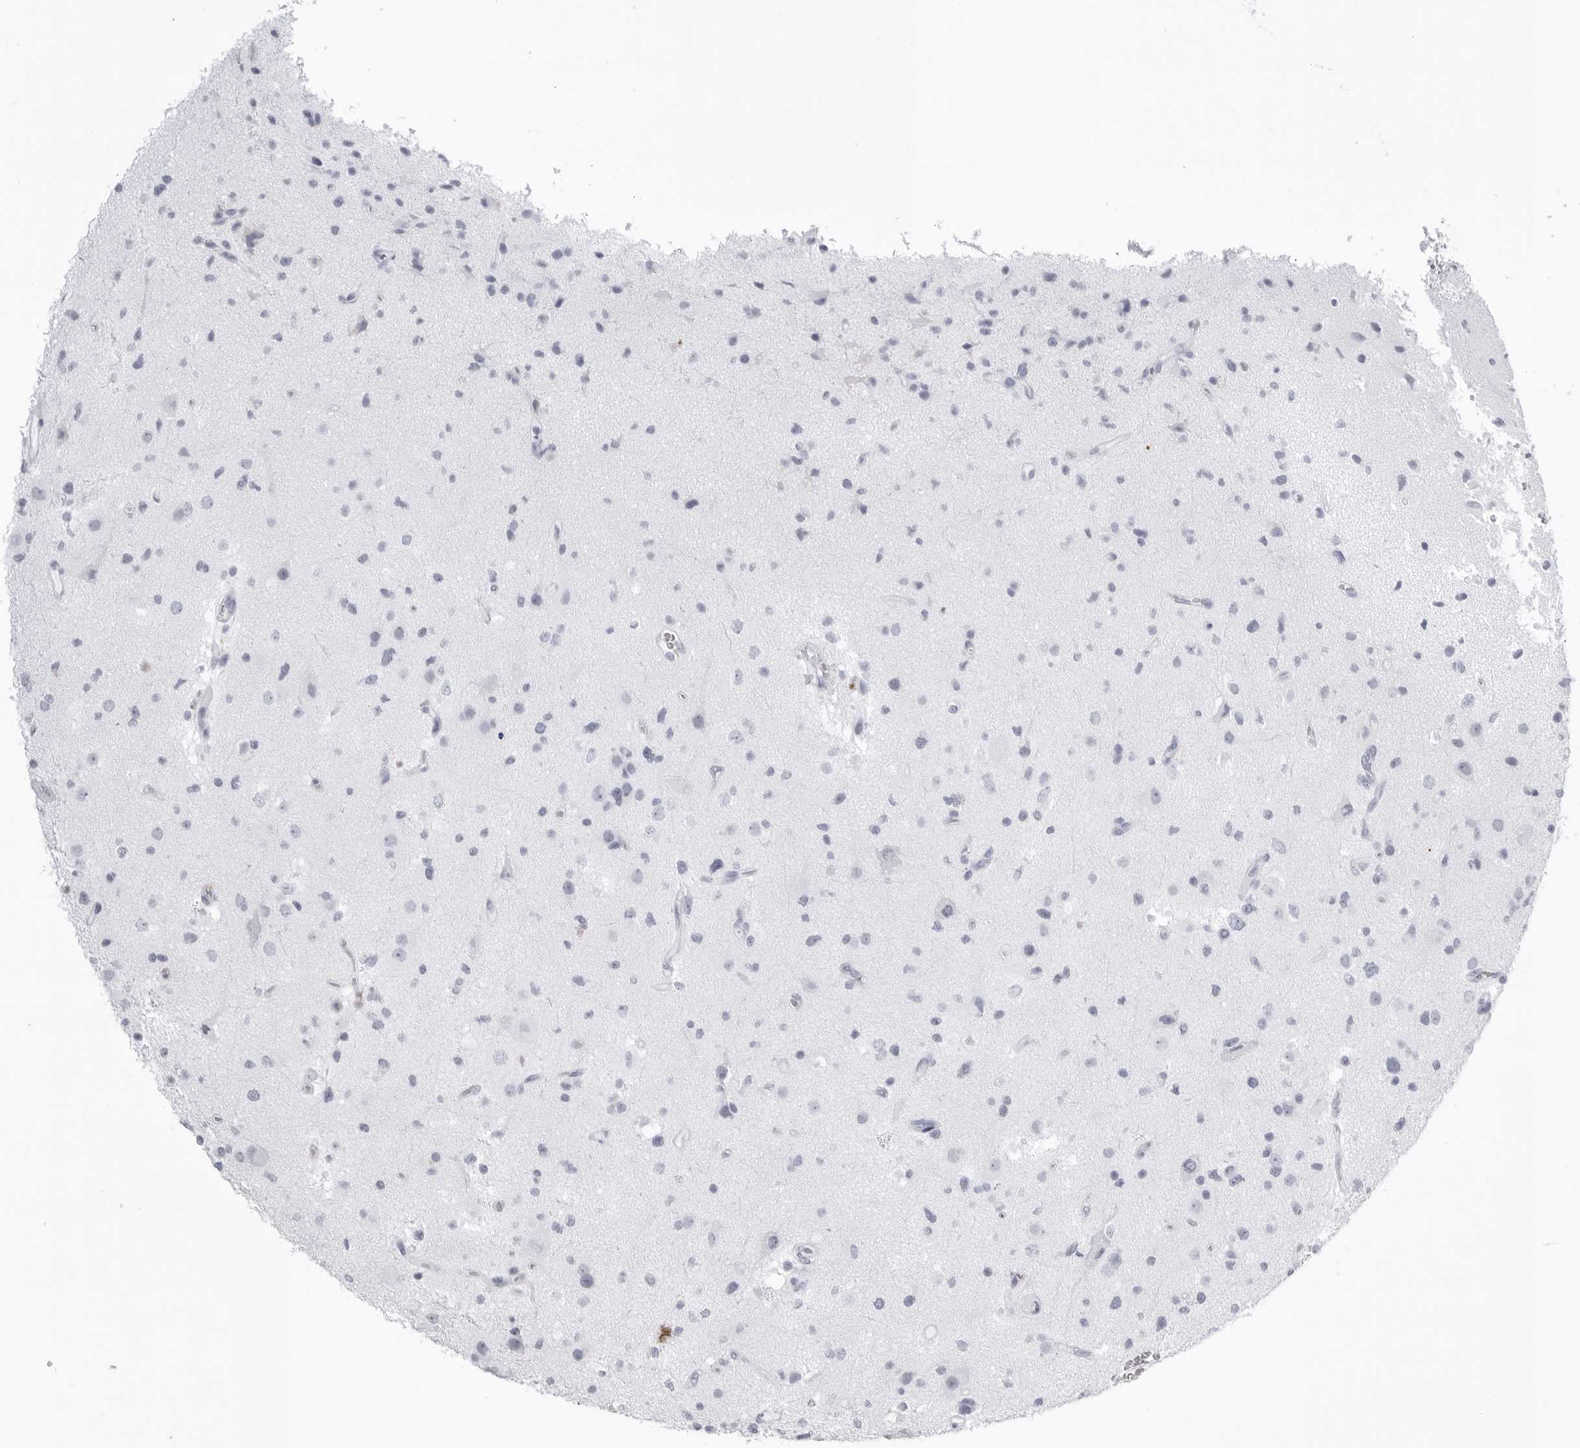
{"staining": {"intensity": "negative", "quantity": "none", "location": "none"}, "tissue": "glioma", "cell_type": "Tumor cells", "image_type": "cancer", "snomed": [{"axis": "morphology", "description": "Glioma, malignant, High grade"}, {"axis": "topography", "description": "Brain"}], "caption": "Immunohistochemistry (IHC) of malignant high-grade glioma reveals no expression in tumor cells.", "gene": "KLK9", "patient": {"sex": "male", "age": 33}}